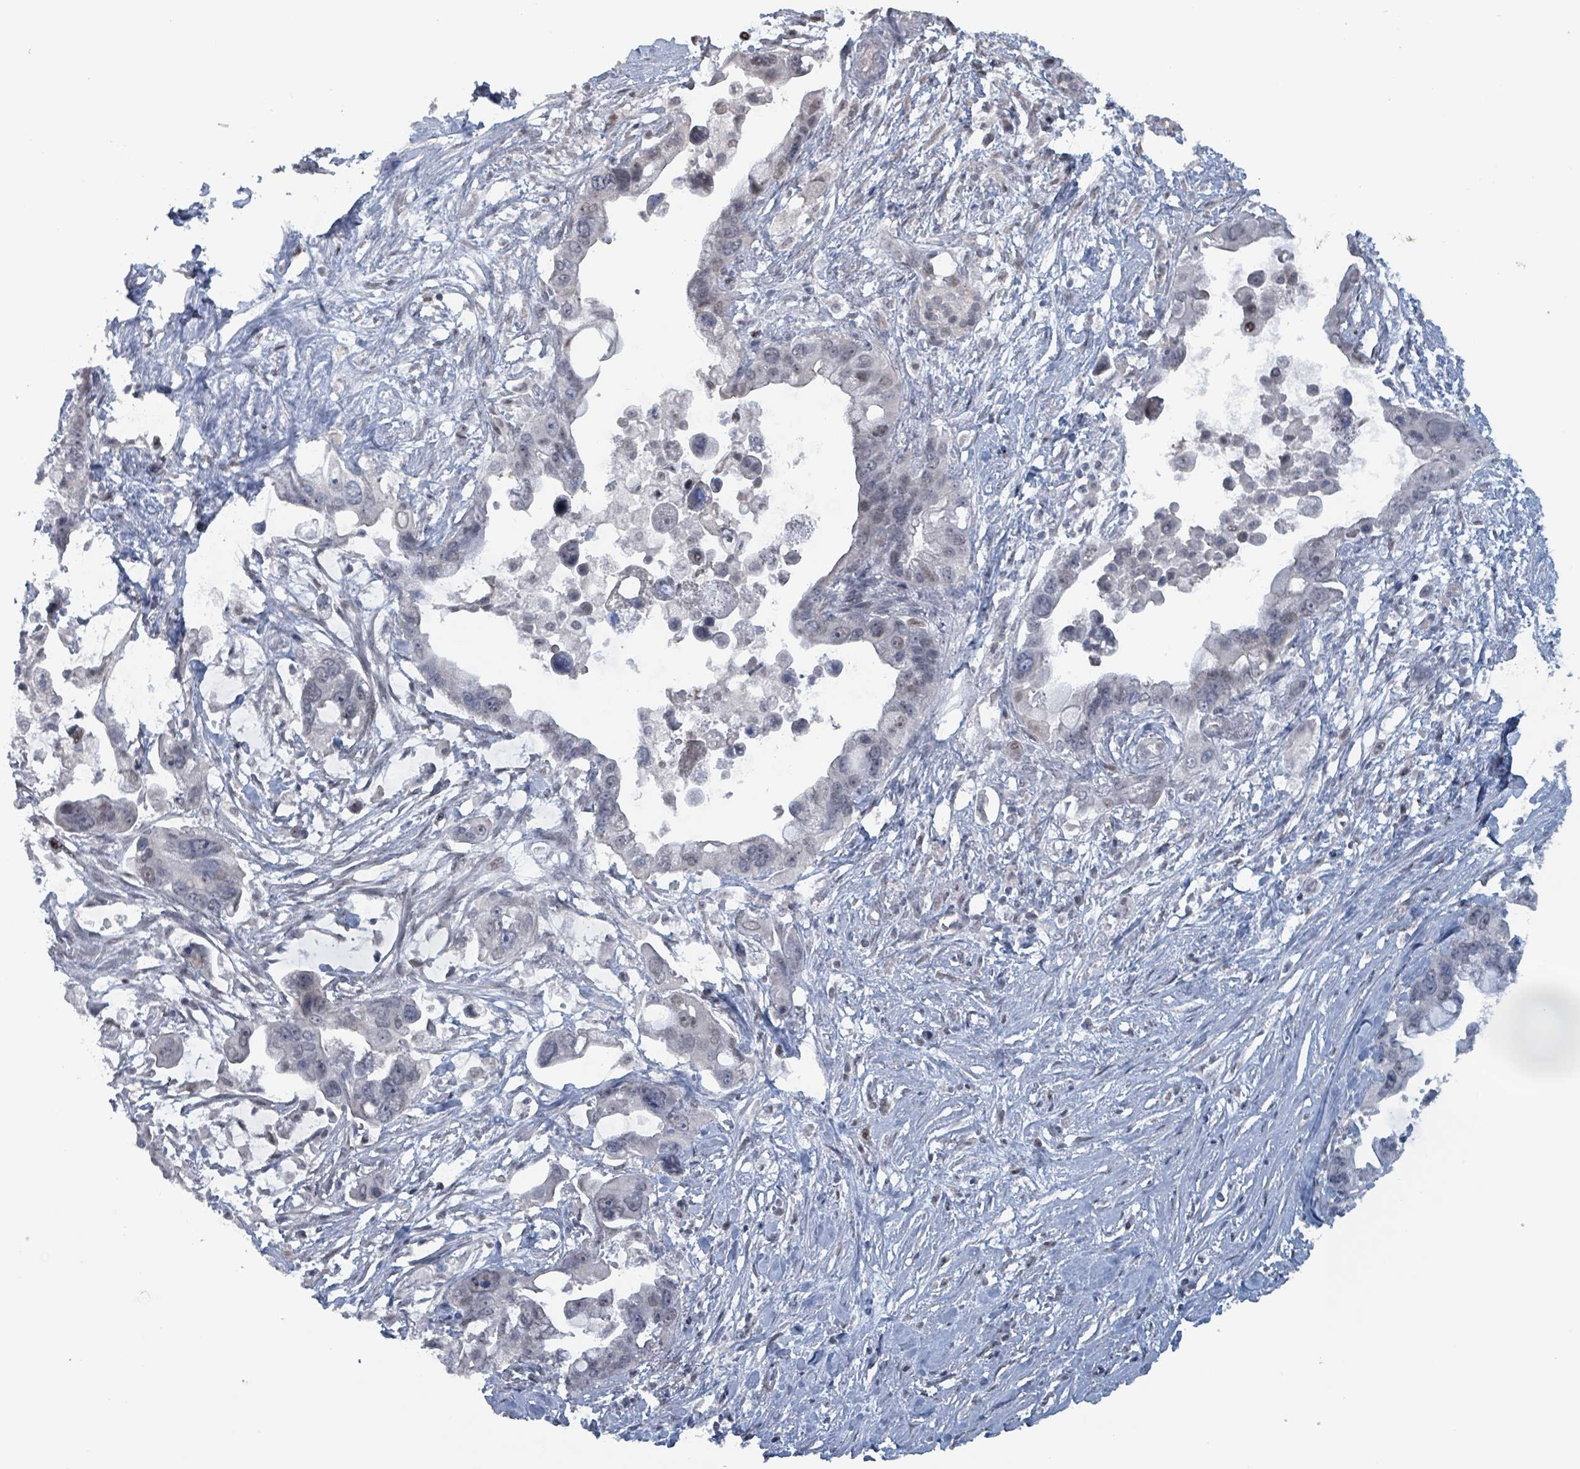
{"staining": {"intensity": "weak", "quantity": "<25%", "location": "nuclear"}, "tissue": "pancreatic cancer", "cell_type": "Tumor cells", "image_type": "cancer", "snomed": [{"axis": "morphology", "description": "Adenocarcinoma, NOS"}, {"axis": "topography", "description": "Pancreas"}], "caption": "Human pancreatic adenocarcinoma stained for a protein using immunohistochemistry (IHC) displays no expression in tumor cells.", "gene": "BIVM", "patient": {"sex": "female", "age": 83}}